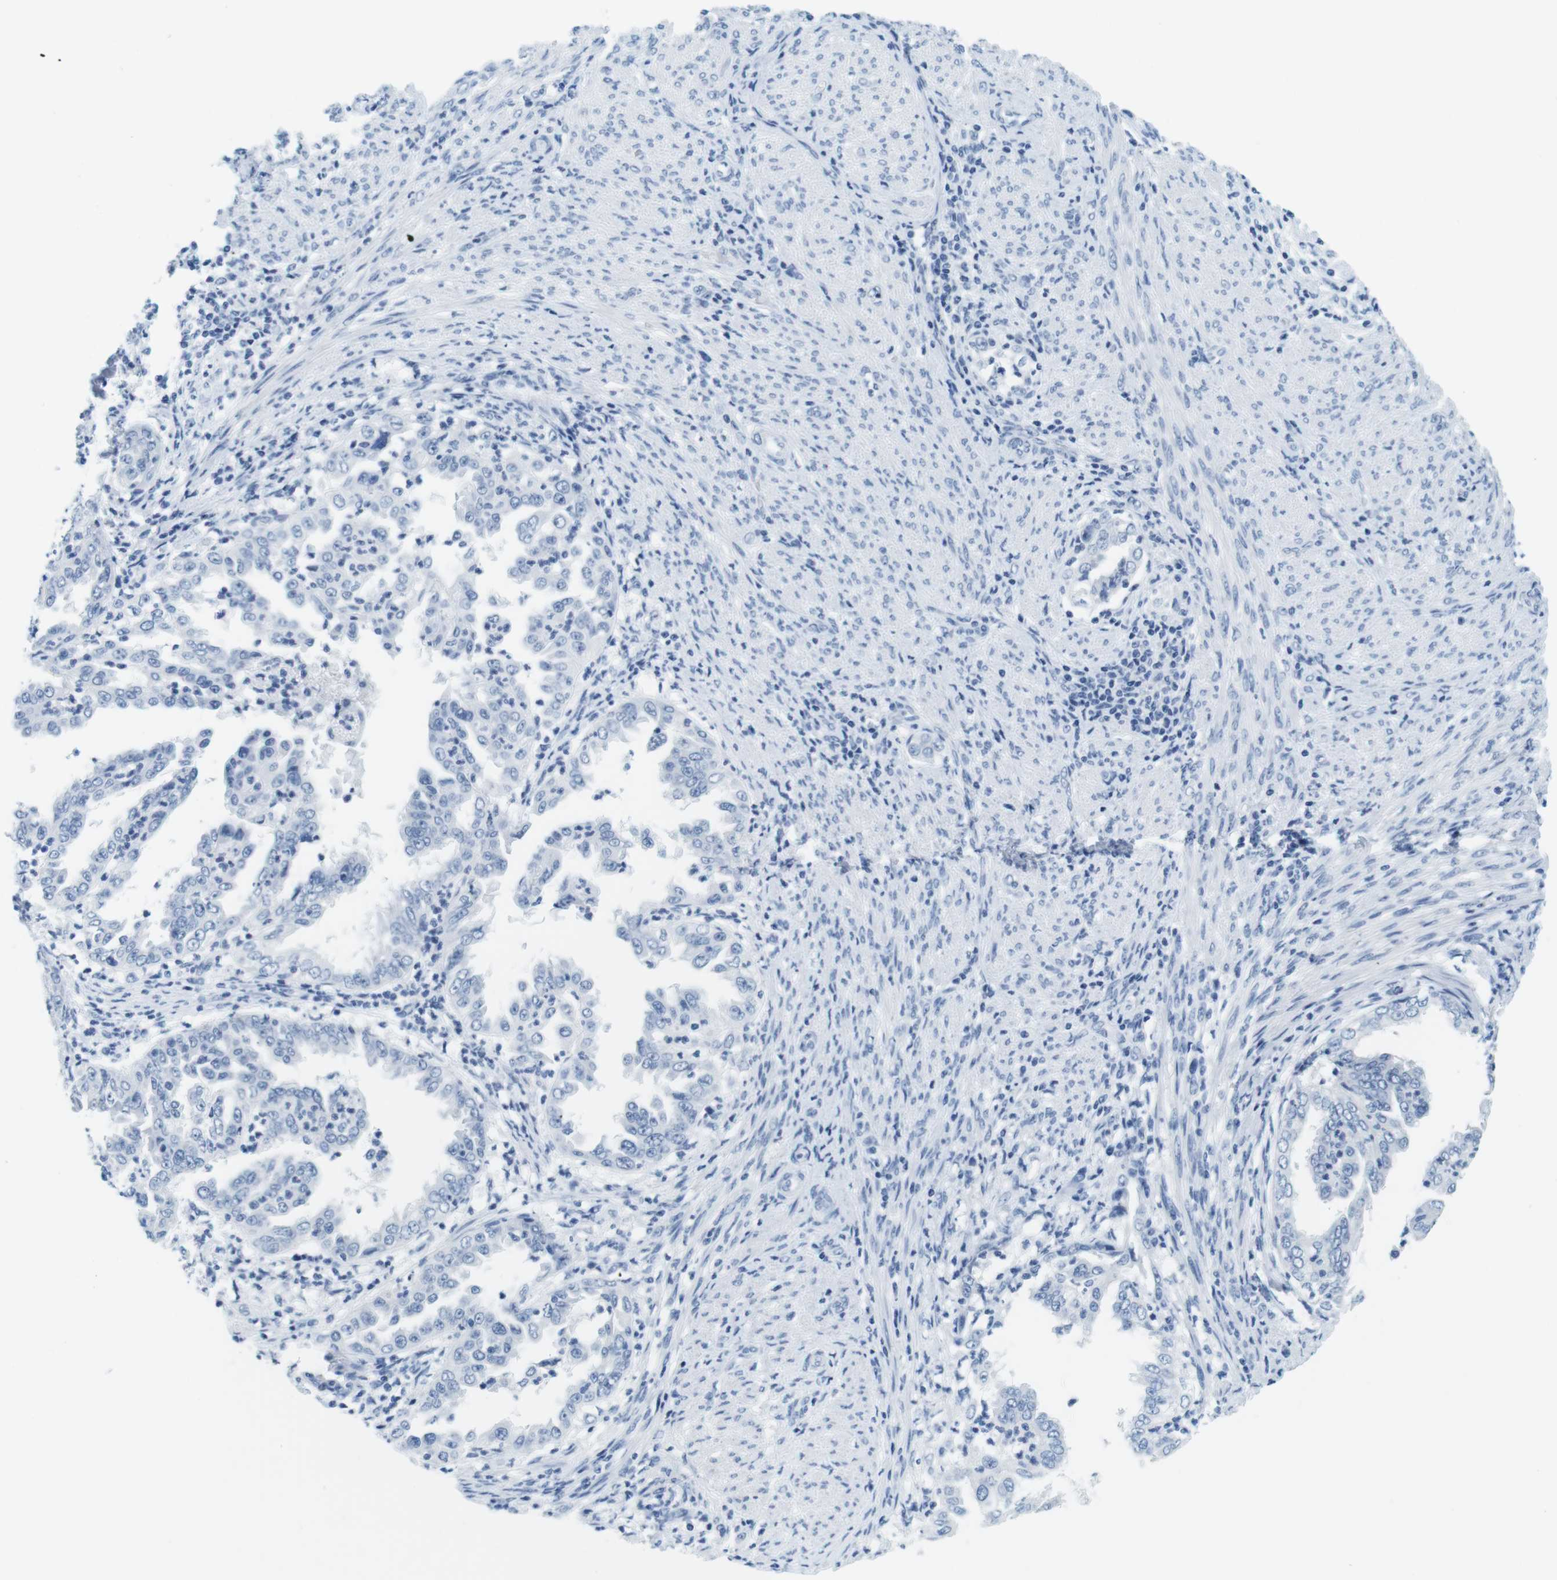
{"staining": {"intensity": "negative", "quantity": "none", "location": "none"}, "tissue": "endometrial cancer", "cell_type": "Tumor cells", "image_type": "cancer", "snomed": [{"axis": "morphology", "description": "Adenocarcinoma, NOS"}, {"axis": "topography", "description": "Endometrium"}], "caption": "Immunohistochemistry of endometrial cancer (adenocarcinoma) shows no positivity in tumor cells.", "gene": "CYP2C9", "patient": {"sex": "female", "age": 85}}